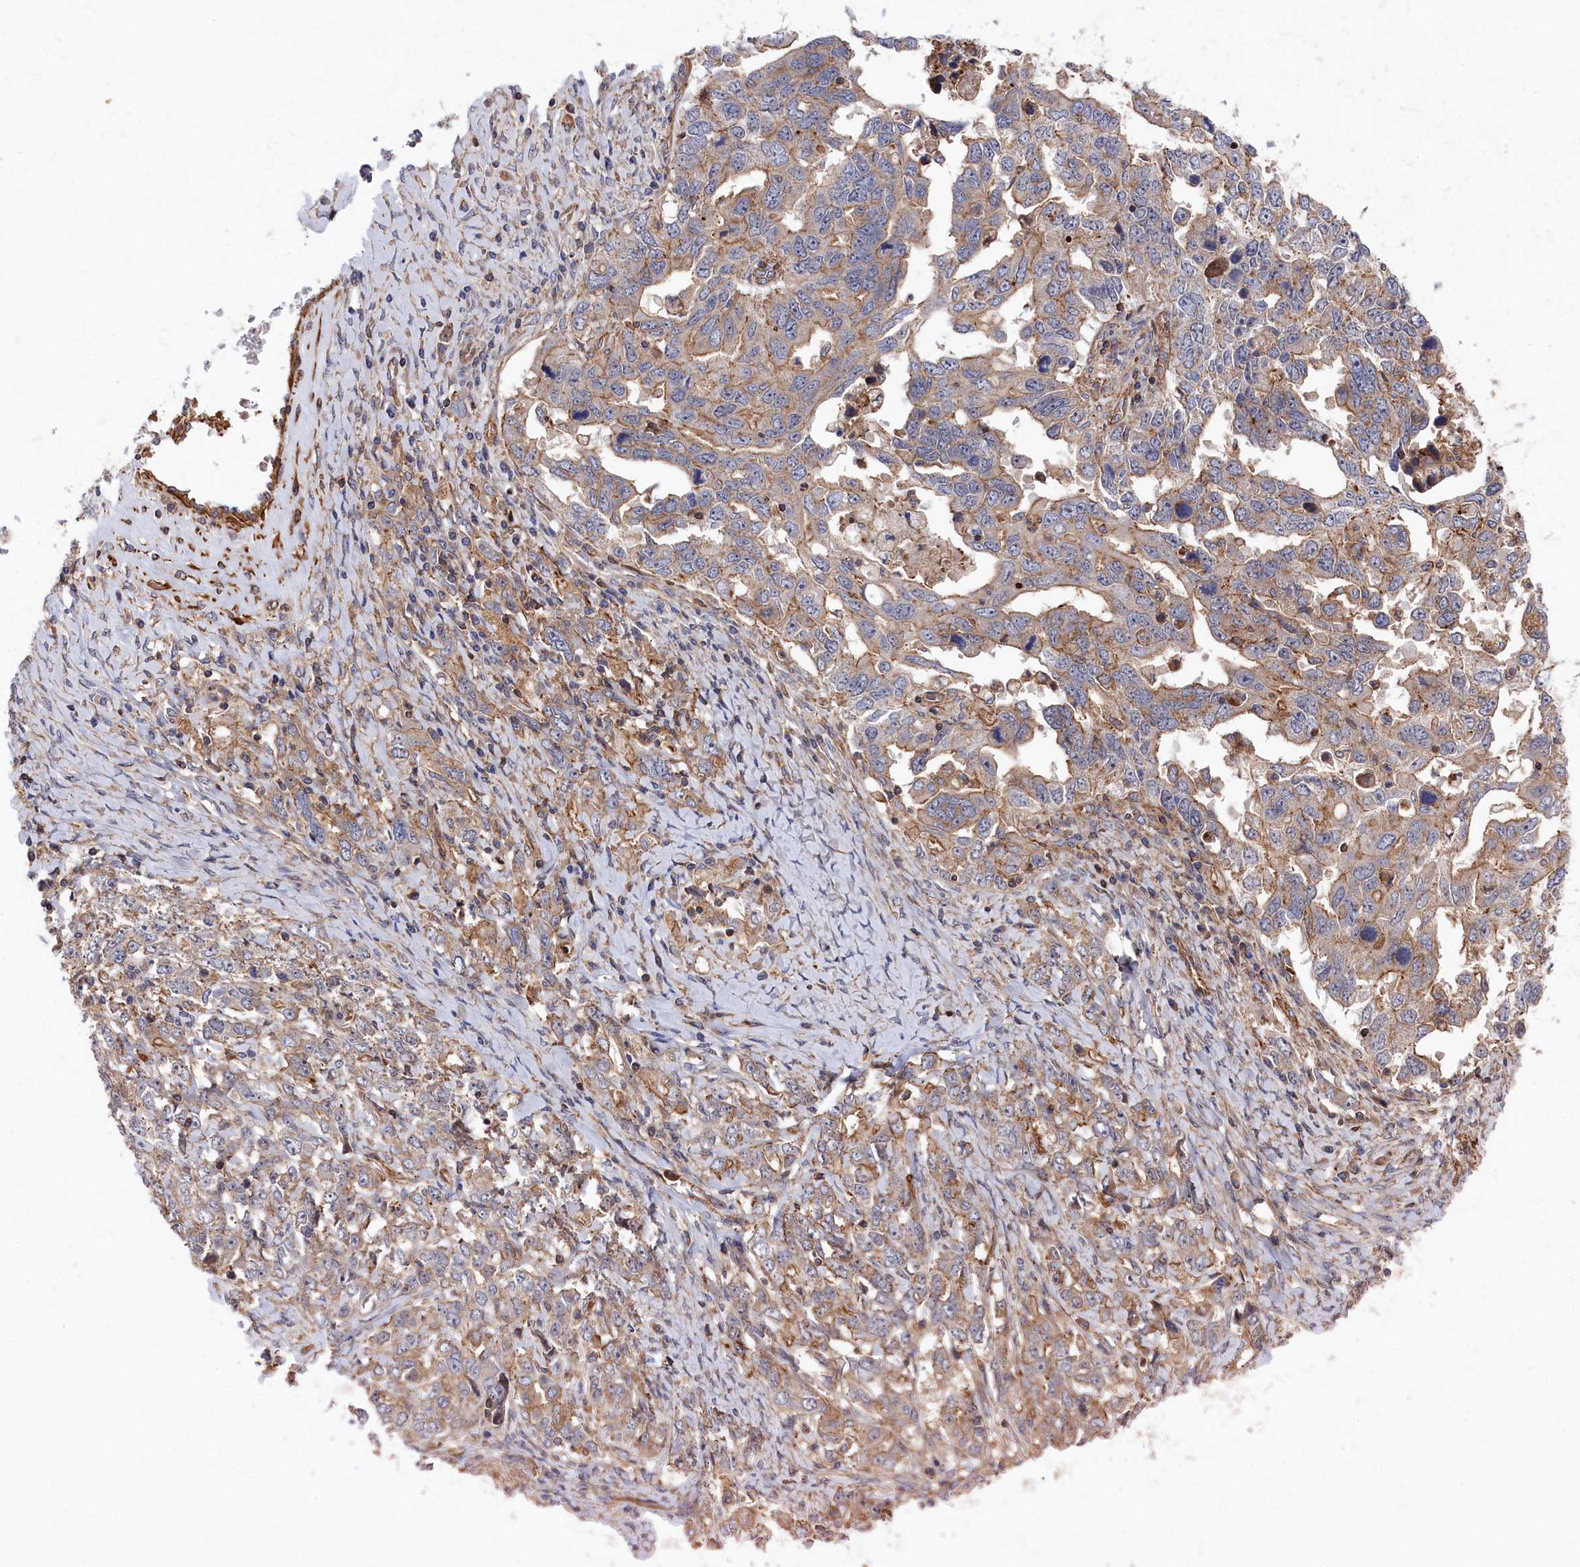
{"staining": {"intensity": "moderate", "quantity": "25%-75%", "location": "cytoplasmic/membranous"}, "tissue": "ovarian cancer", "cell_type": "Tumor cells", "image_type": "cancer", "snomed": [{"axis": "morphology", "description": "Carcinoma, endometroid"}, {"axis": "topography", "description": "Ovary"}], "caption": "The photomicrograph reveals immunohistochemical staining of ovarian endometroid carcinoma. There is moderate cytoplasmic/membranous expression is identified in approximately 25%-75% of tumor cells.", "gene": "LDHD", "patient": {"sex": "female", "age": 62}}